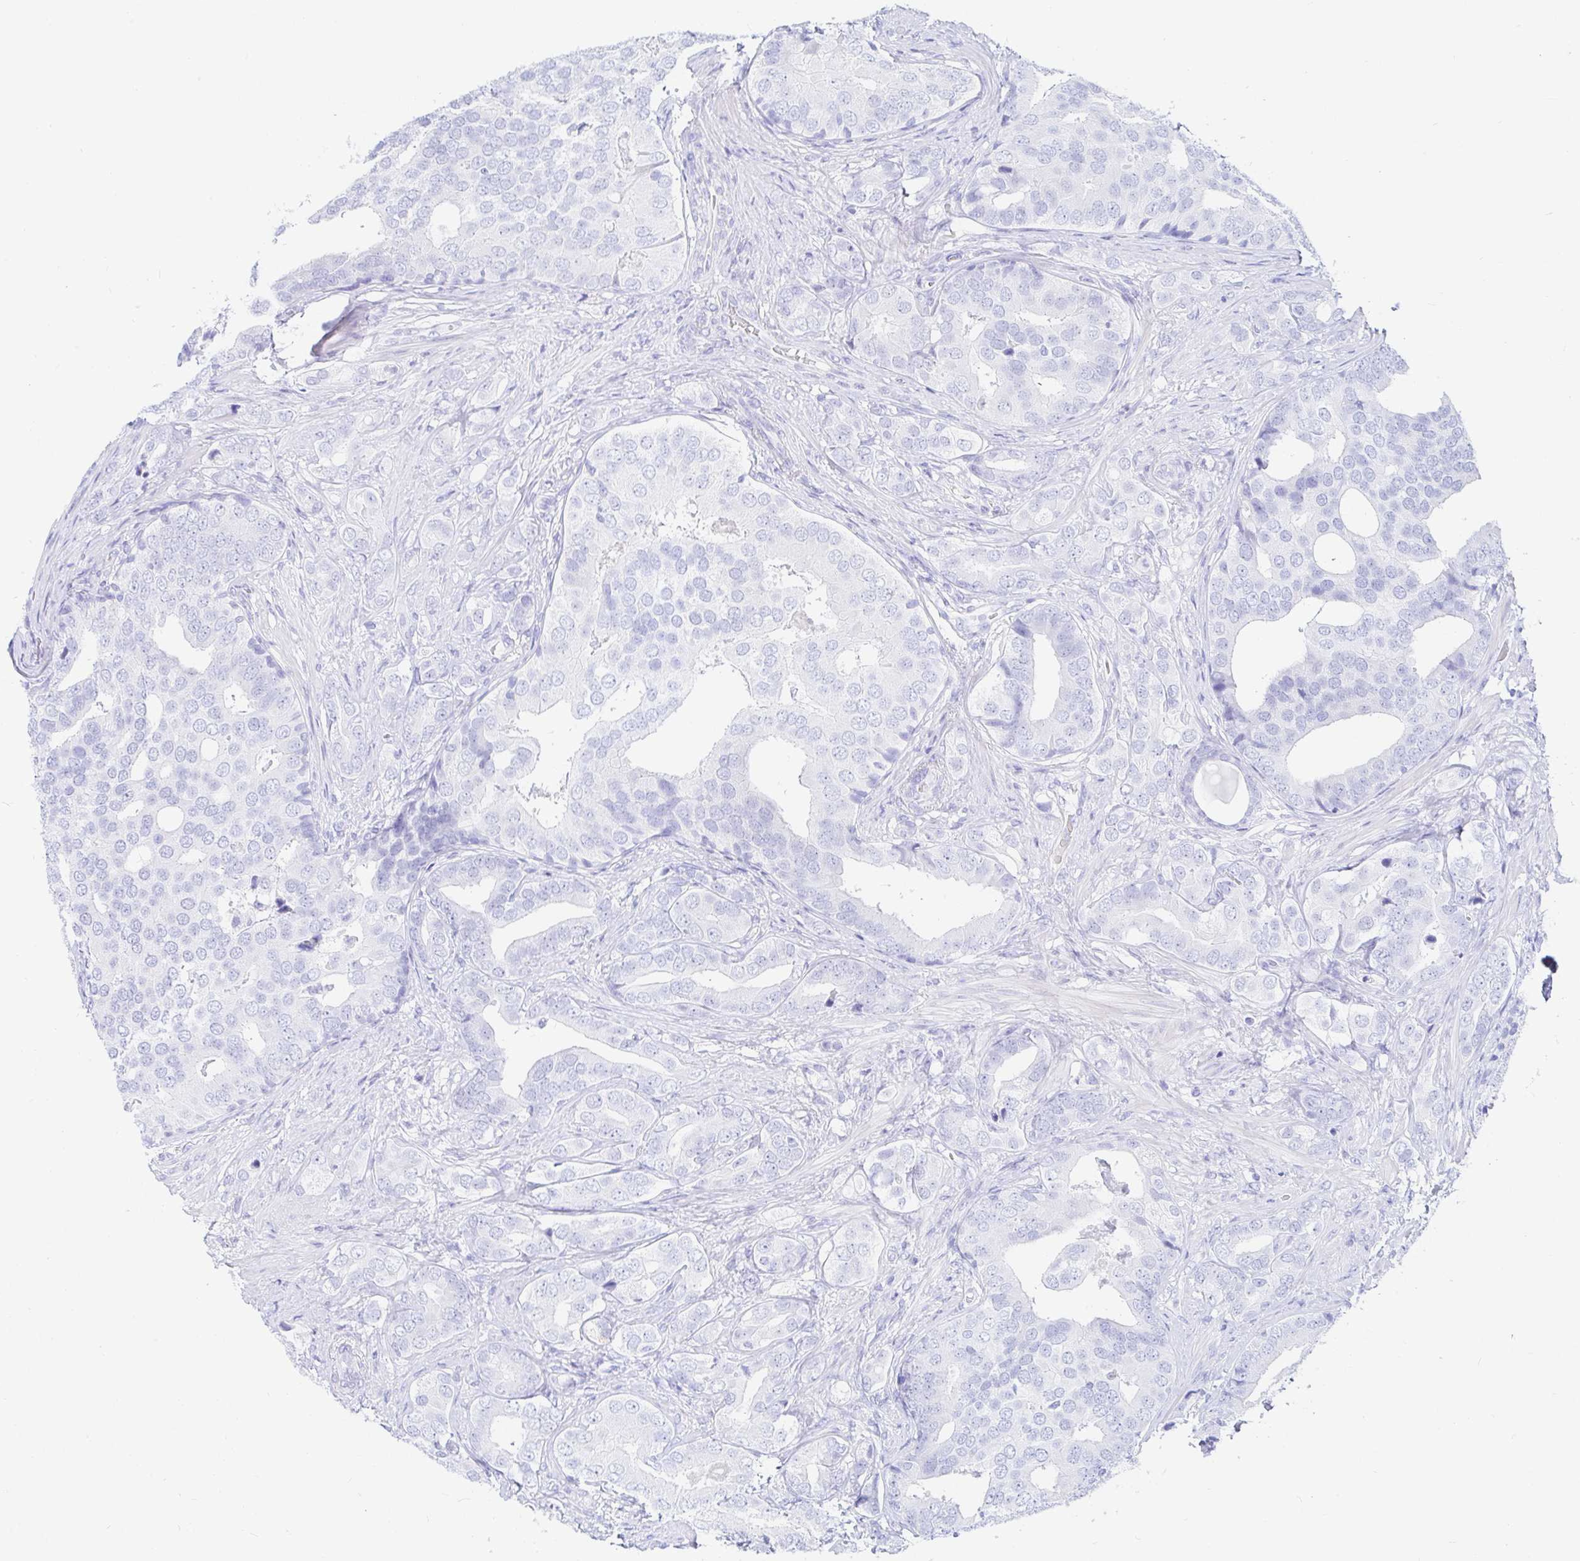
{"staining": {"intensity": "negative", "quantity": "none", "location": "none"}, "tissue": "prostate cancer", "cell_type": "Tumor cells", "image_type": "cancer", "snomed": [{"axis": "morphology", "description": "Adenocarcinoma, High grade"}, {"axis": "topography", "description": "Prostate"}], "caption": "The photomicrograph shows no staining of tumor cells in prostate cancer.", "gene": "NR2E1", "patient": {"sex": "male", "age": 62}}